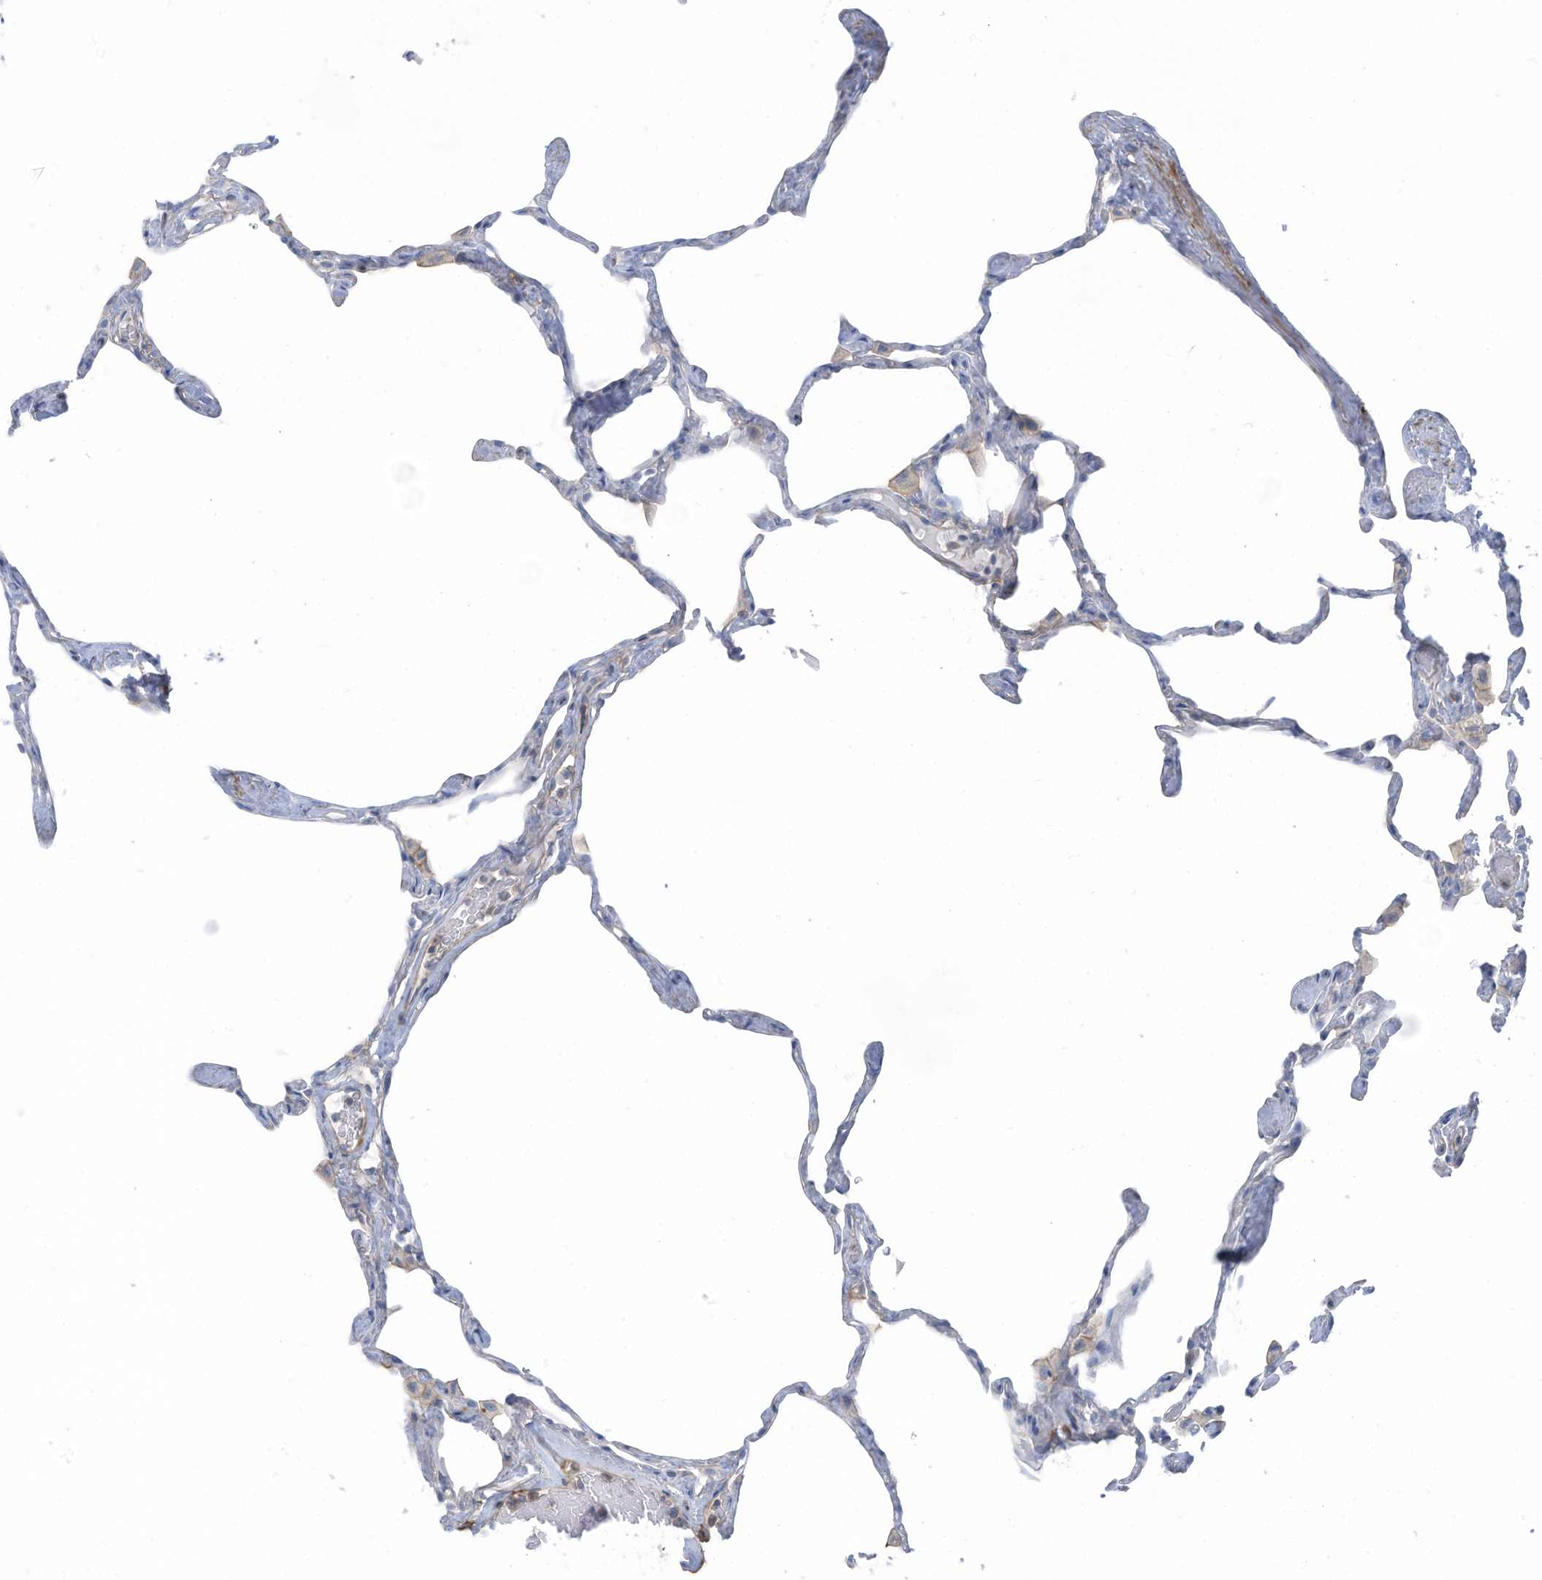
{"staining": {"intensity": "negative", "quantity": "none", "location": "none"}, "tissue": "lung", "cell_type": "Alveolar cells", "image_type": "normal", "snomed": [{"axis": "morphology", "description": "Normal tissue, NOS"}, {"axis": "topography", "description": "Lung"}], "caption": "High magnification brightfield microscopy of benign lung stained with DAB (3,3'-diaminobenzidine) (brown) and counterstained with hematoxylin (blue): alveolar cells show no significant staining. (IHC, brightfield microscopy, high magnification).", "gene": "ZNF846", "patient": {"sex": "male", "age": 65}}